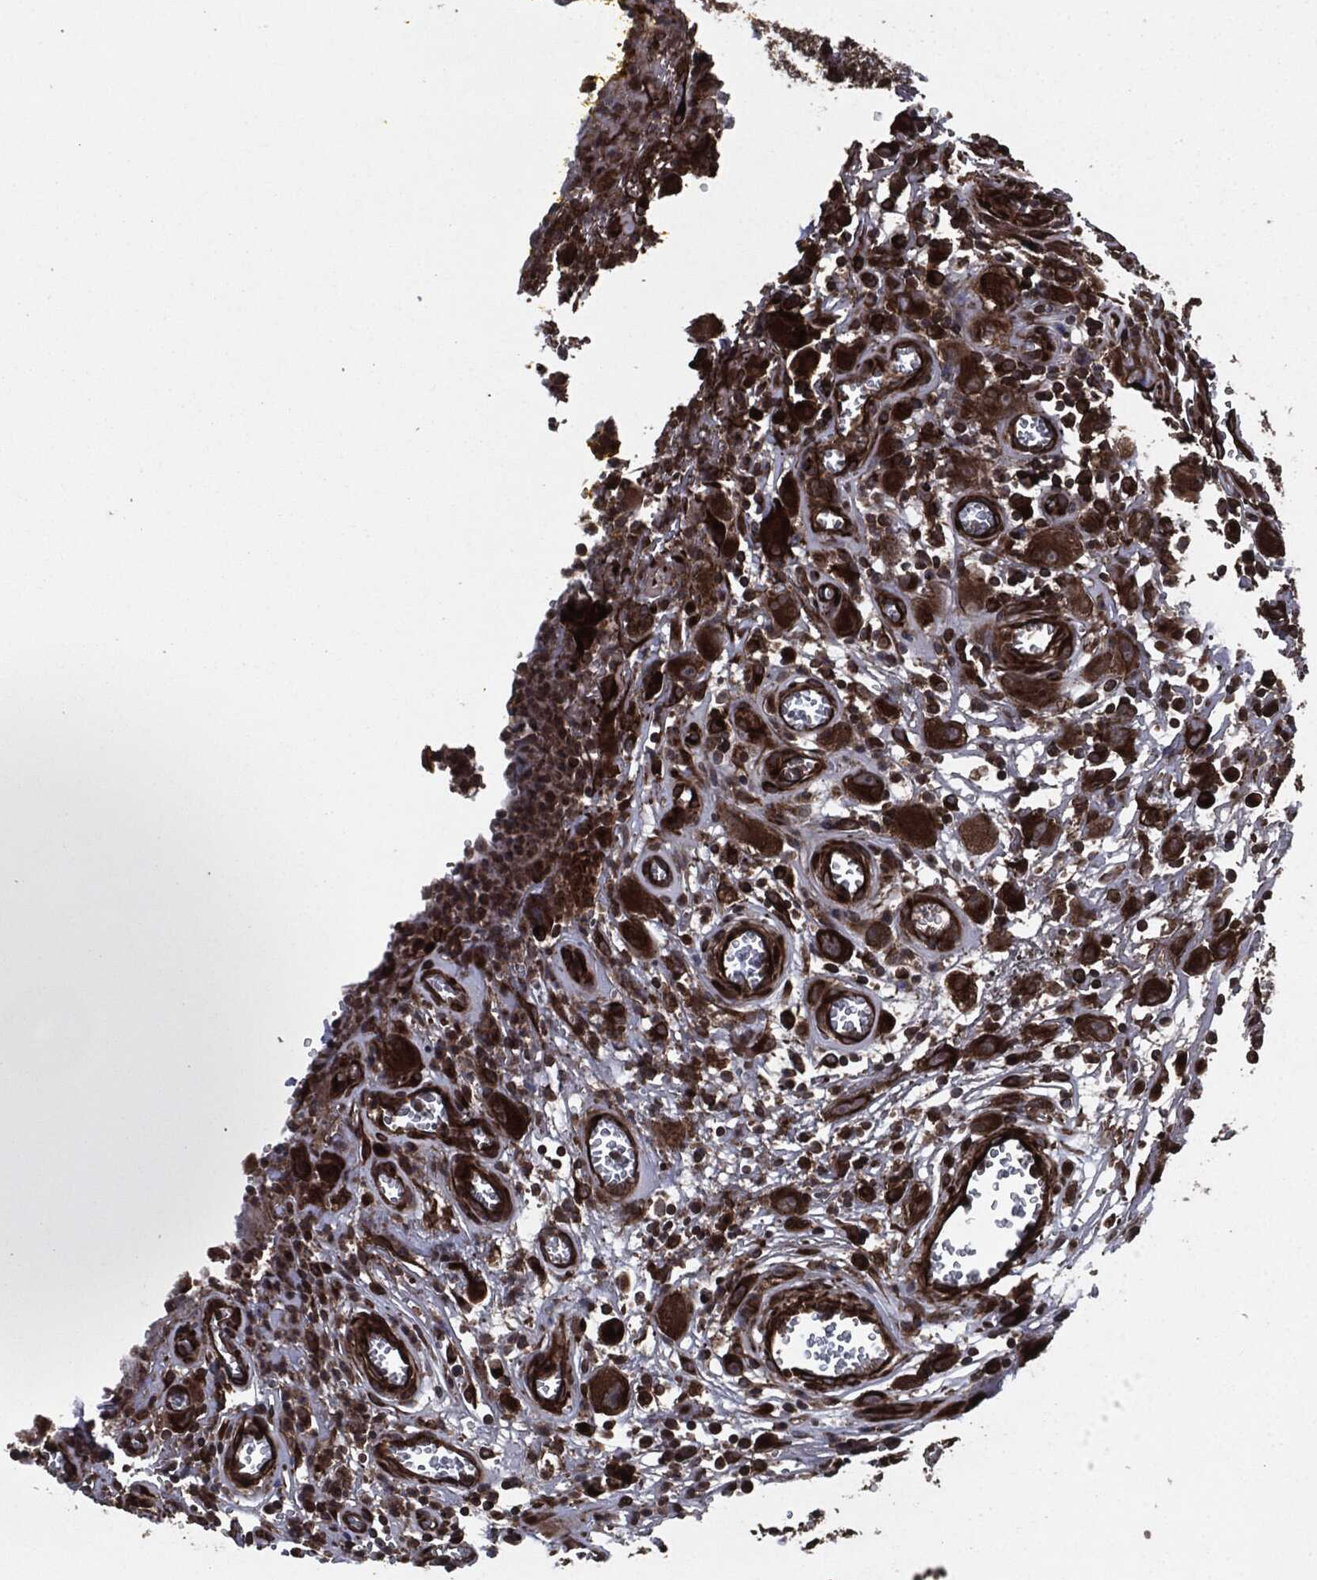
{"staining": {"intensity": "strong", "quantity": ">75%", "location": "cytoplasmic/membranous"}, "tissue": "head and neck cancer", "cell_type": "Tumor cells", "image_type": "cancer", "snomed": [{"axis": "morphology", "description": "Squamous cell carcinoma, NOS"}, {"axis": "morphology", "description": "Squamous cell carcinoma, metastatic, NOS"}, {"axis": "topography", "description": "Oral tissue"}, {"axis": "topography", "description": "Head-Neck"}], "caption": "Head and neck cancer stained with DAB immunohistochemistry (IHC) demonstrates high levels of strong cytoplasmic/membranous expression in approximately >75% of tumor cells.", "gene": "RAP1GDS1", "patient": {"sex": "female", "age": 85}}